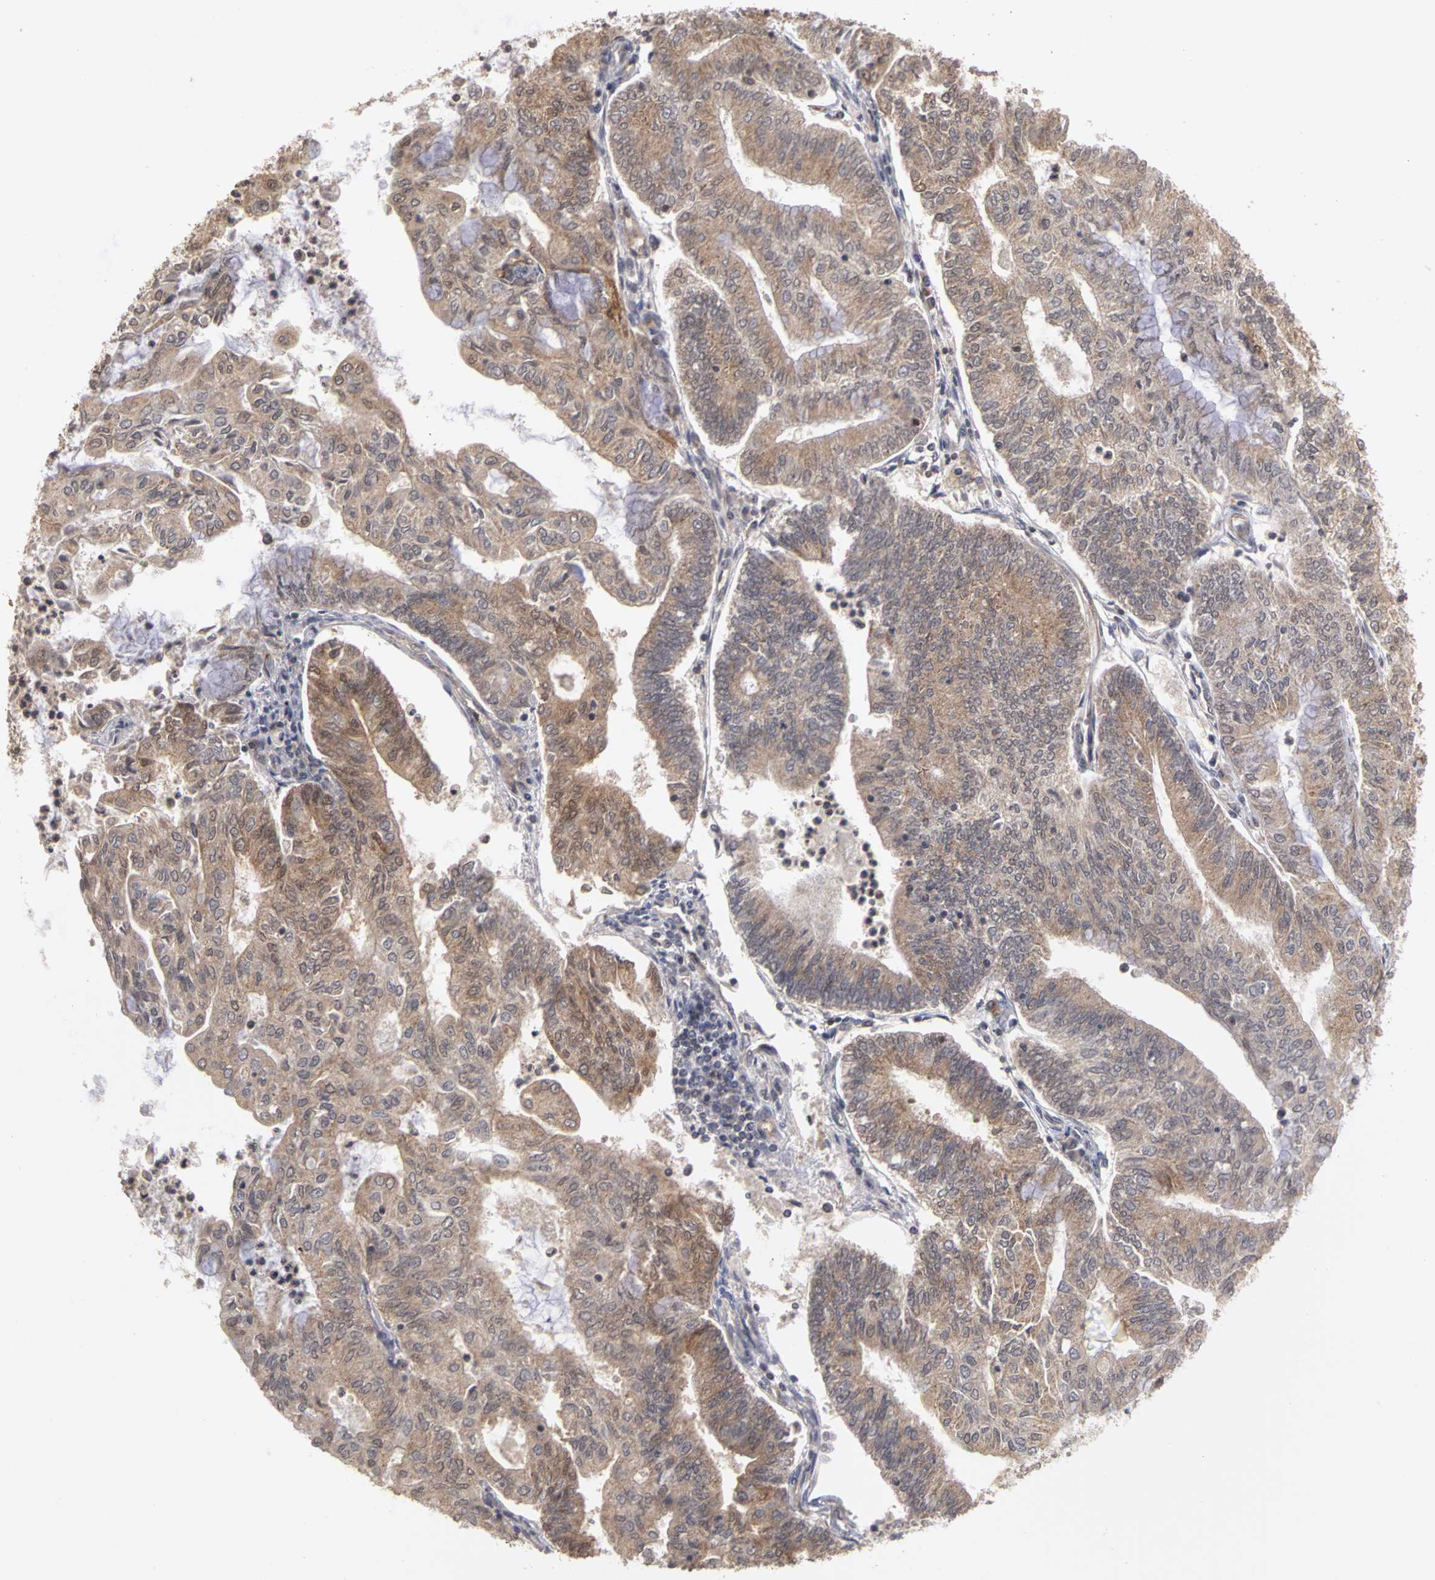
{"staining": {"intensity": "moderate", "quantity": ">75%", "location": "cytoplasmic/membranous"}, "tissue": "endometrial cancer", "cell_type": "Tumor cells", "image_type": "cancer", "snomed": [{"axis": "morphology", "description": "Adenocarcinoma, NOS"}, {"axis": "topography", "description": "Endometrium"}], "caption": "This histopathology image reveals IHC staining of endometrial adenocarcinoma, with medium moderate cytoplasmic/membranous expression in approximately >75% of tumor cells.", "gene": "PLEKHA1", "patient": {"sex": "female", "age": 59}}